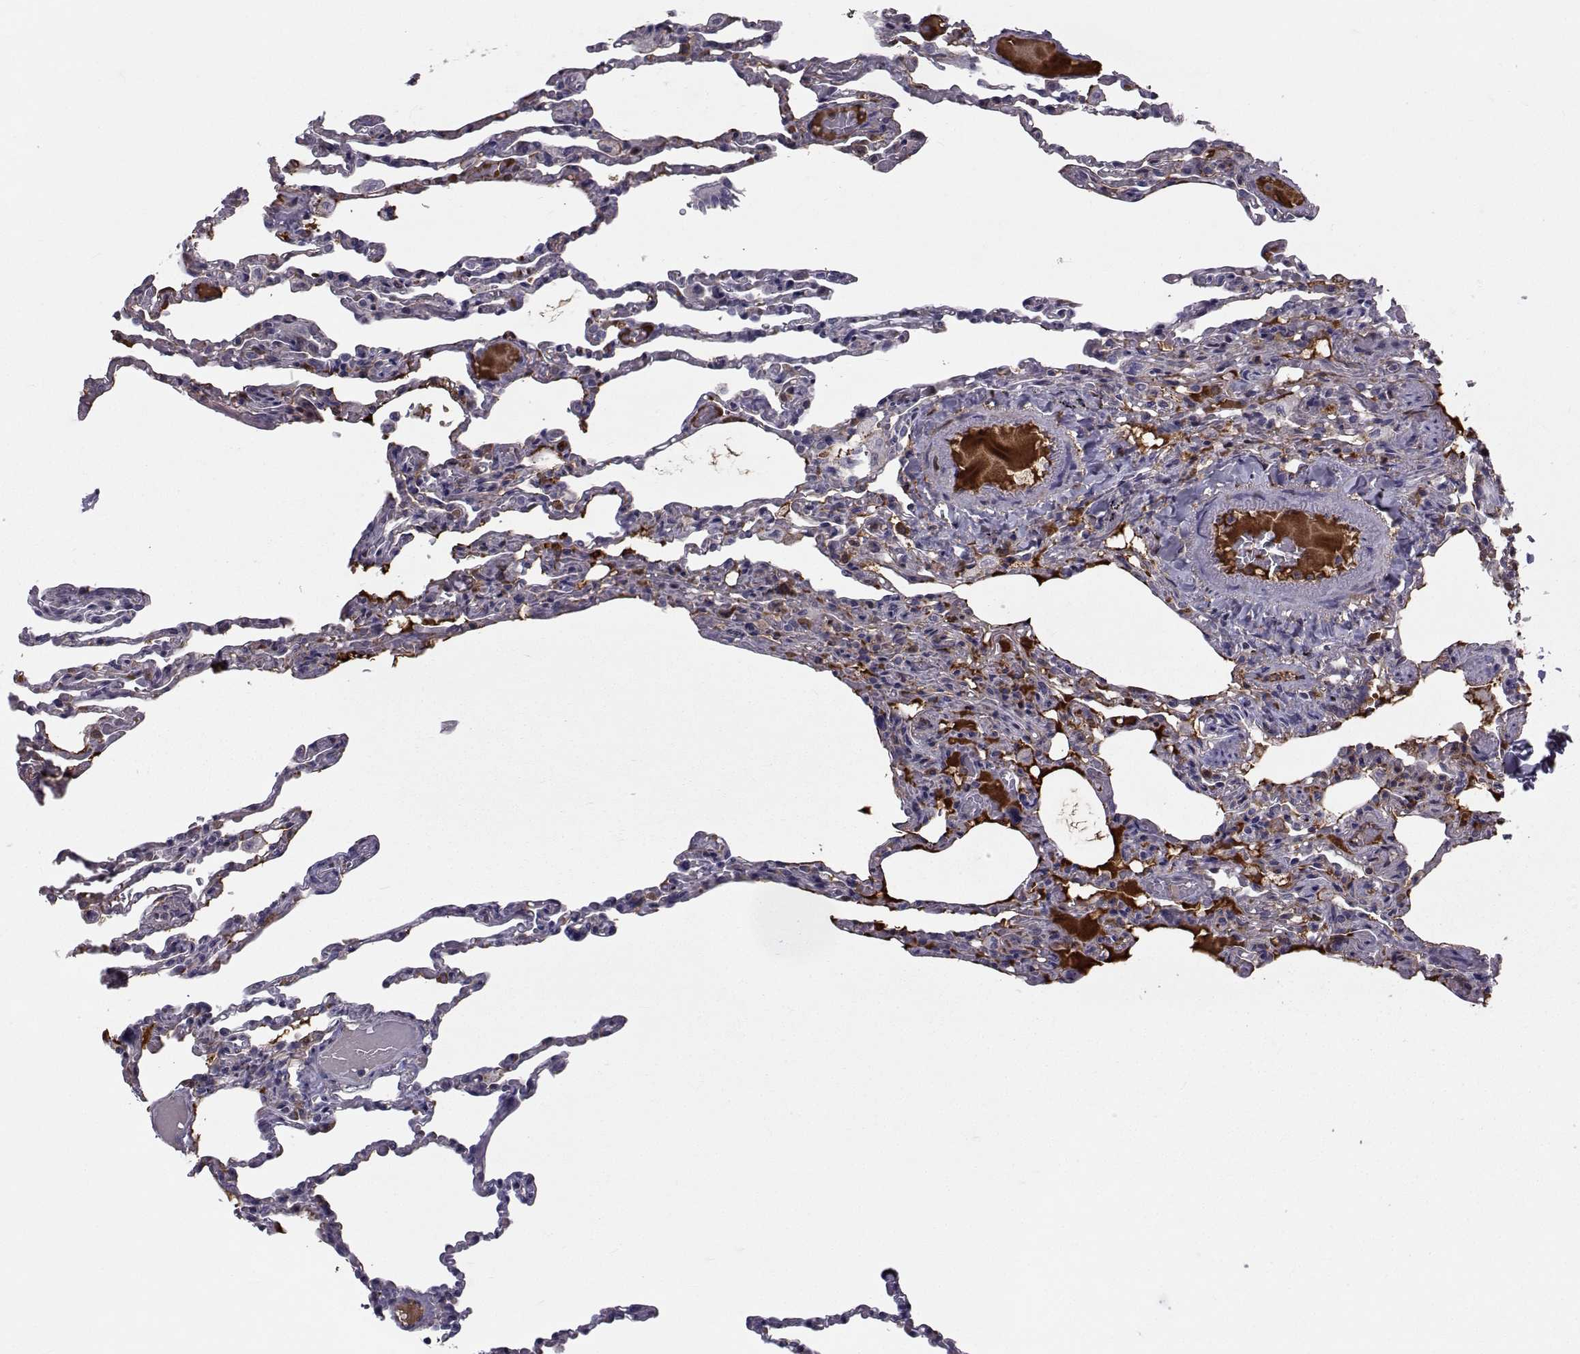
{"staining": {"intensity": "negative", "quantity": "none", "location": "none"}, "tissue": "lung", "cell_type": "Alveolar cells", "image_type": "normal", "snomed": [{"axis": "morphology", "description": "Normal tissue, NOS"}, {"axis": "topography", "description": "Lung"}], "caption": "Immunohistochemical staining of unremarkable lung demonstrates no significant expression in alveolar cells.", "gene": "TNFRSF11B", "patient": {"sex": "female", "age": 43}}